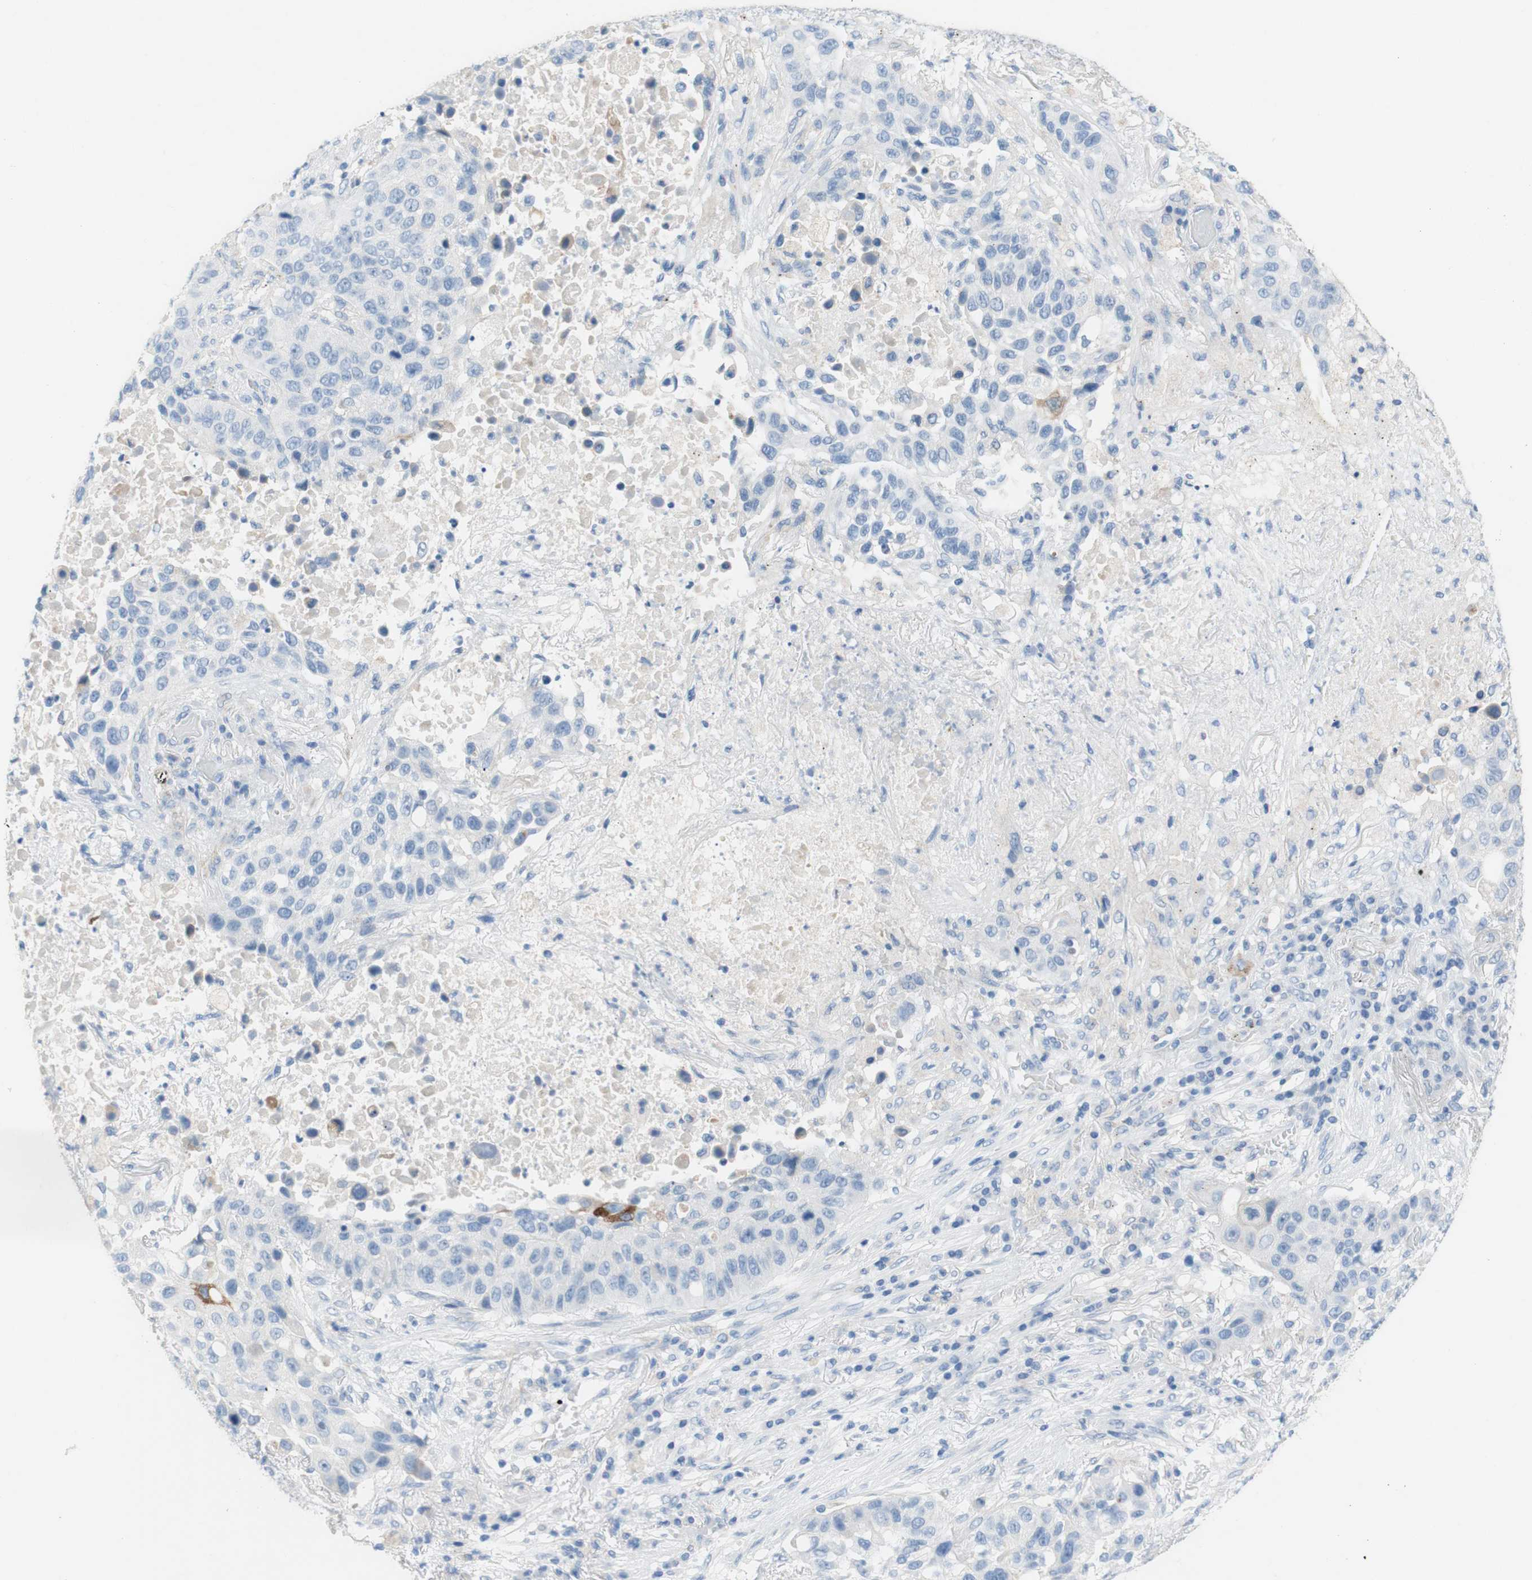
{"staining": {"intensity": "negative", "quantity": "none", "location": "none"}, "tissue": "lung cancer", "cell_type": "Tumor cells", "image_type": "cancer", "snomed": [{"axis": "morphology", "description": "Squamous cell carcinoma, NOS"}, {"axis": "topography", "description": "Lung"}], "caption": "There is no significant staining in tumor cells of lung cancer (squamous cell carcinoma).", "gene": "POLR2J3", "patient": {"sex": "male", "age": 57}}